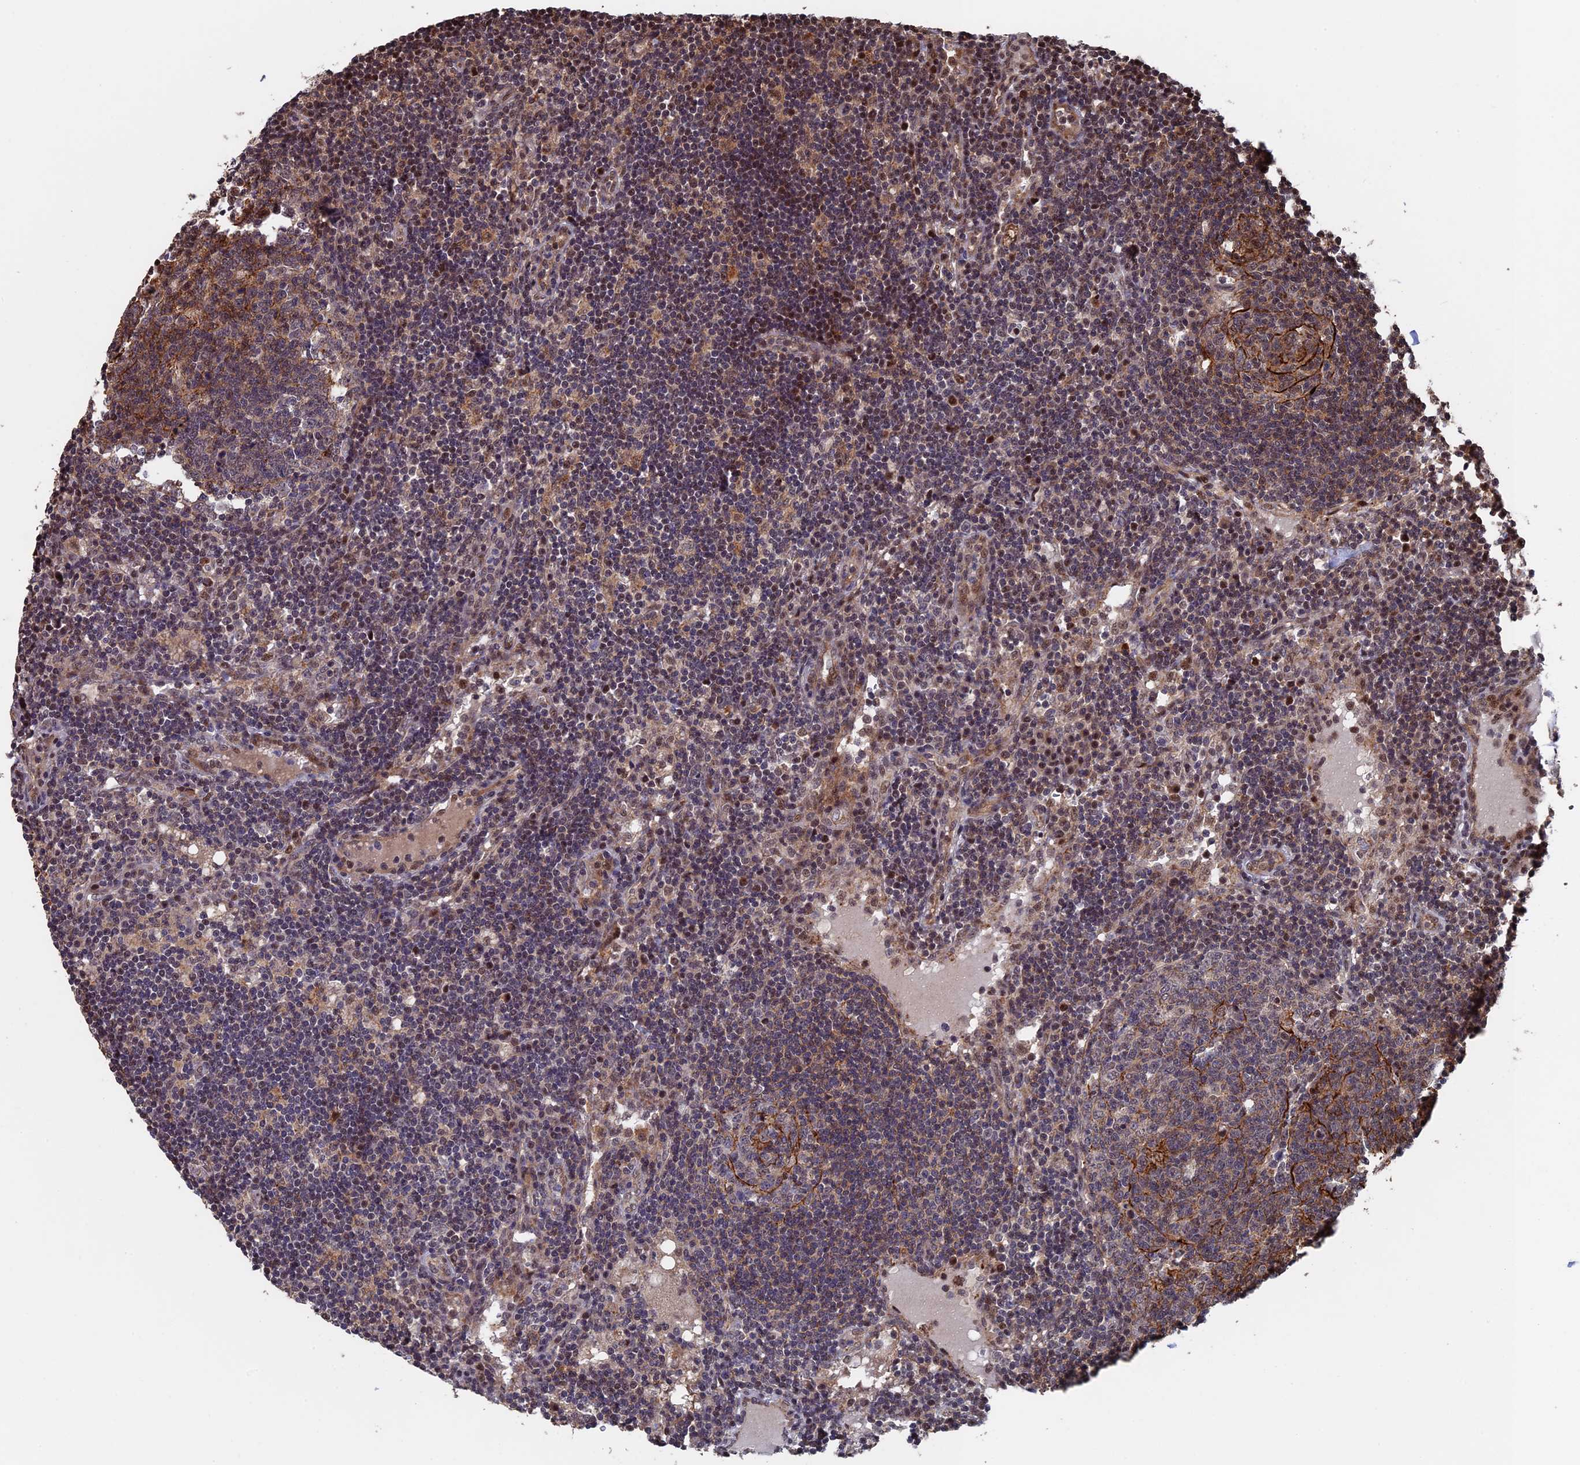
{"staining": {"intensity": "moderate", "quantity": ">75%", "location": "cytoplasmic/membranous"}, "tissue": "lymph node", "cell_type": "Germinal center cells", "image_type": "normal", "snomed": [{"axis": "morphology", "description": "Normal tissue, NOS"}, {"axis": "topography", "description": "Lymph node"}], "caption": "Germinal center cells exhibit medium levels of moderate cytoplasmic/membranous positivity in about >75% of cells in benign lymph node.", "gene": "KIAA1328", "patient": {"sex": "female", "age": 73}}